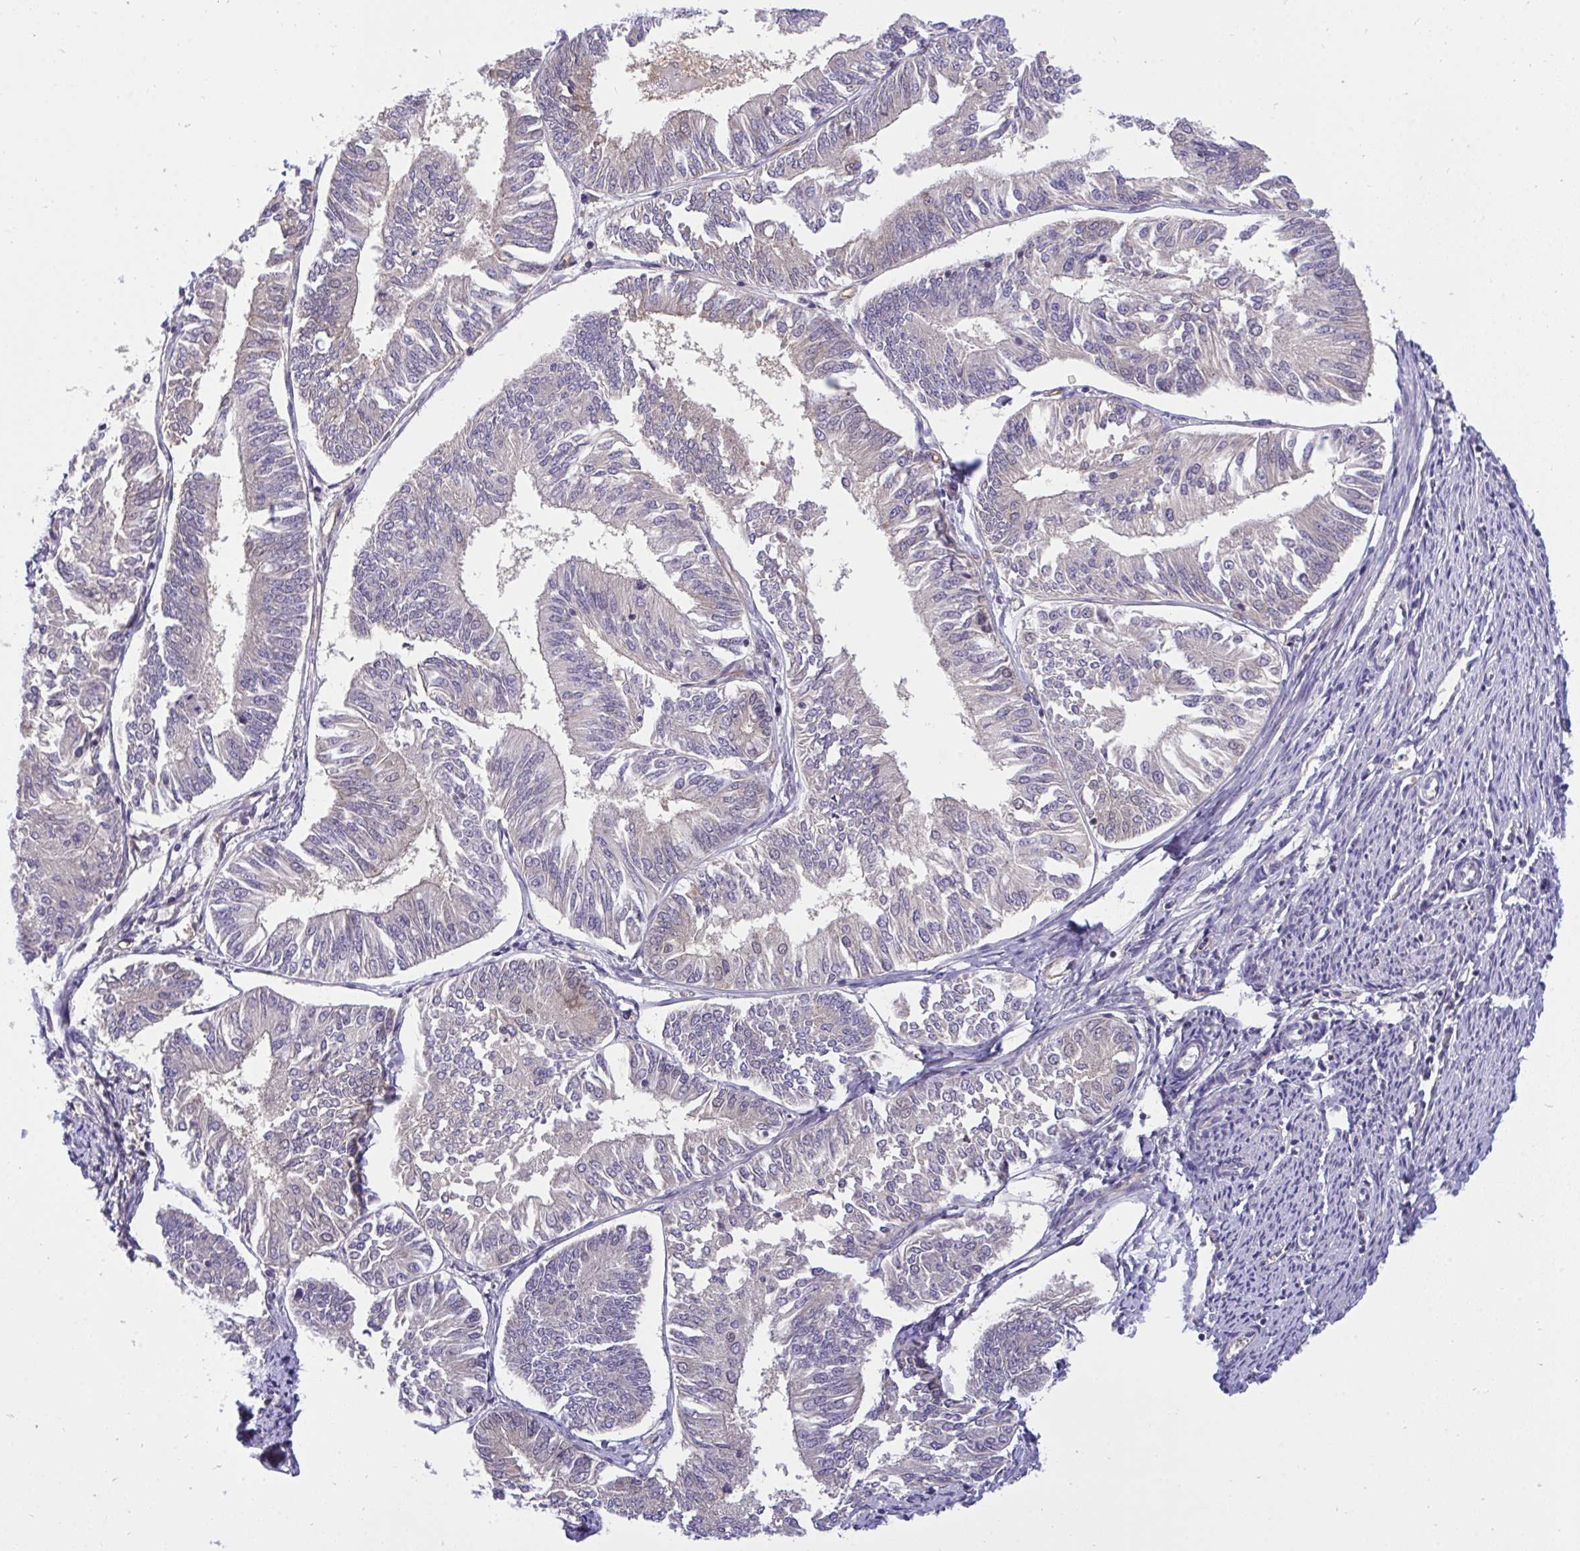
{"staining": {"intensity": "negative", "quantity": "none", "location": "none"}, "tissue": "endometrial cancer", "cell_type": "Tumor cells", "image_type": "cancer", "snomed": [{"axis": "morphology", "description": "Adenocarcinoma, NOS"}, {"axis": "topography", "description": "Endometrium"}], "caption": "There is no significant staining in tumor cells of endometrial cancer (adenocarcinoma).", "gene": "C19orf54", "patient": {"sex": "female", "age": 58}}